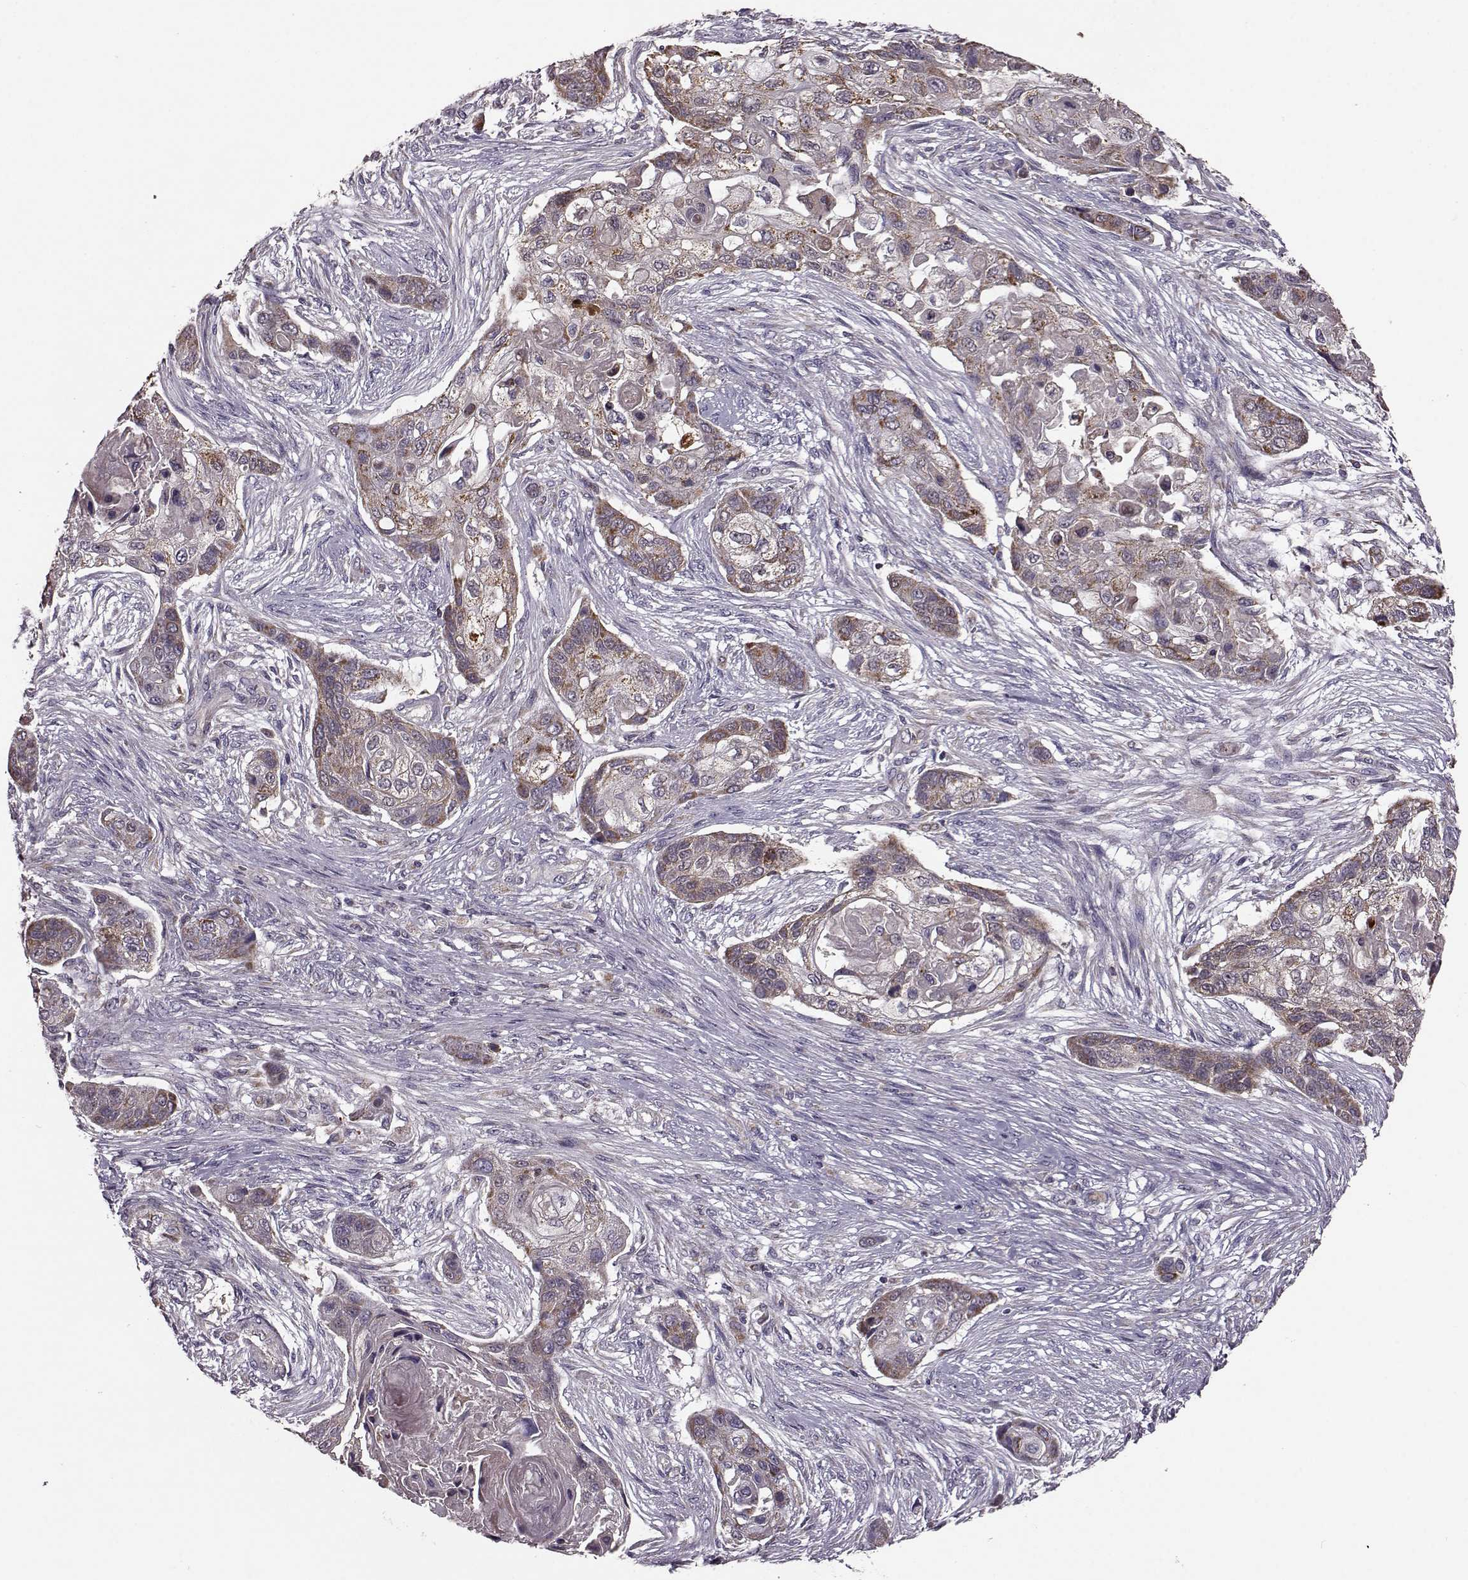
{"staining": {"intensity": "moderate", "quantity": ">75%", "location": "cytoplasmic/membranous"}, "tissue": "lung cancer", "cell_type": "Tumor cells", "image_type": "cancer", "snomed": [{"axis": "morphology", "description": "Squamous cell carcinoma, NOS"}, {"axis": "topography", "description": "Lung"}], "caption": "Brown immunohistochemical staining in human lung squamous cell carcinoma reveals moderate cytoplasmic/membranous positivity in approximately >75% of tumor cells.", "gene": "PUDP", "patient": {"sex": "male", "age": 69}}